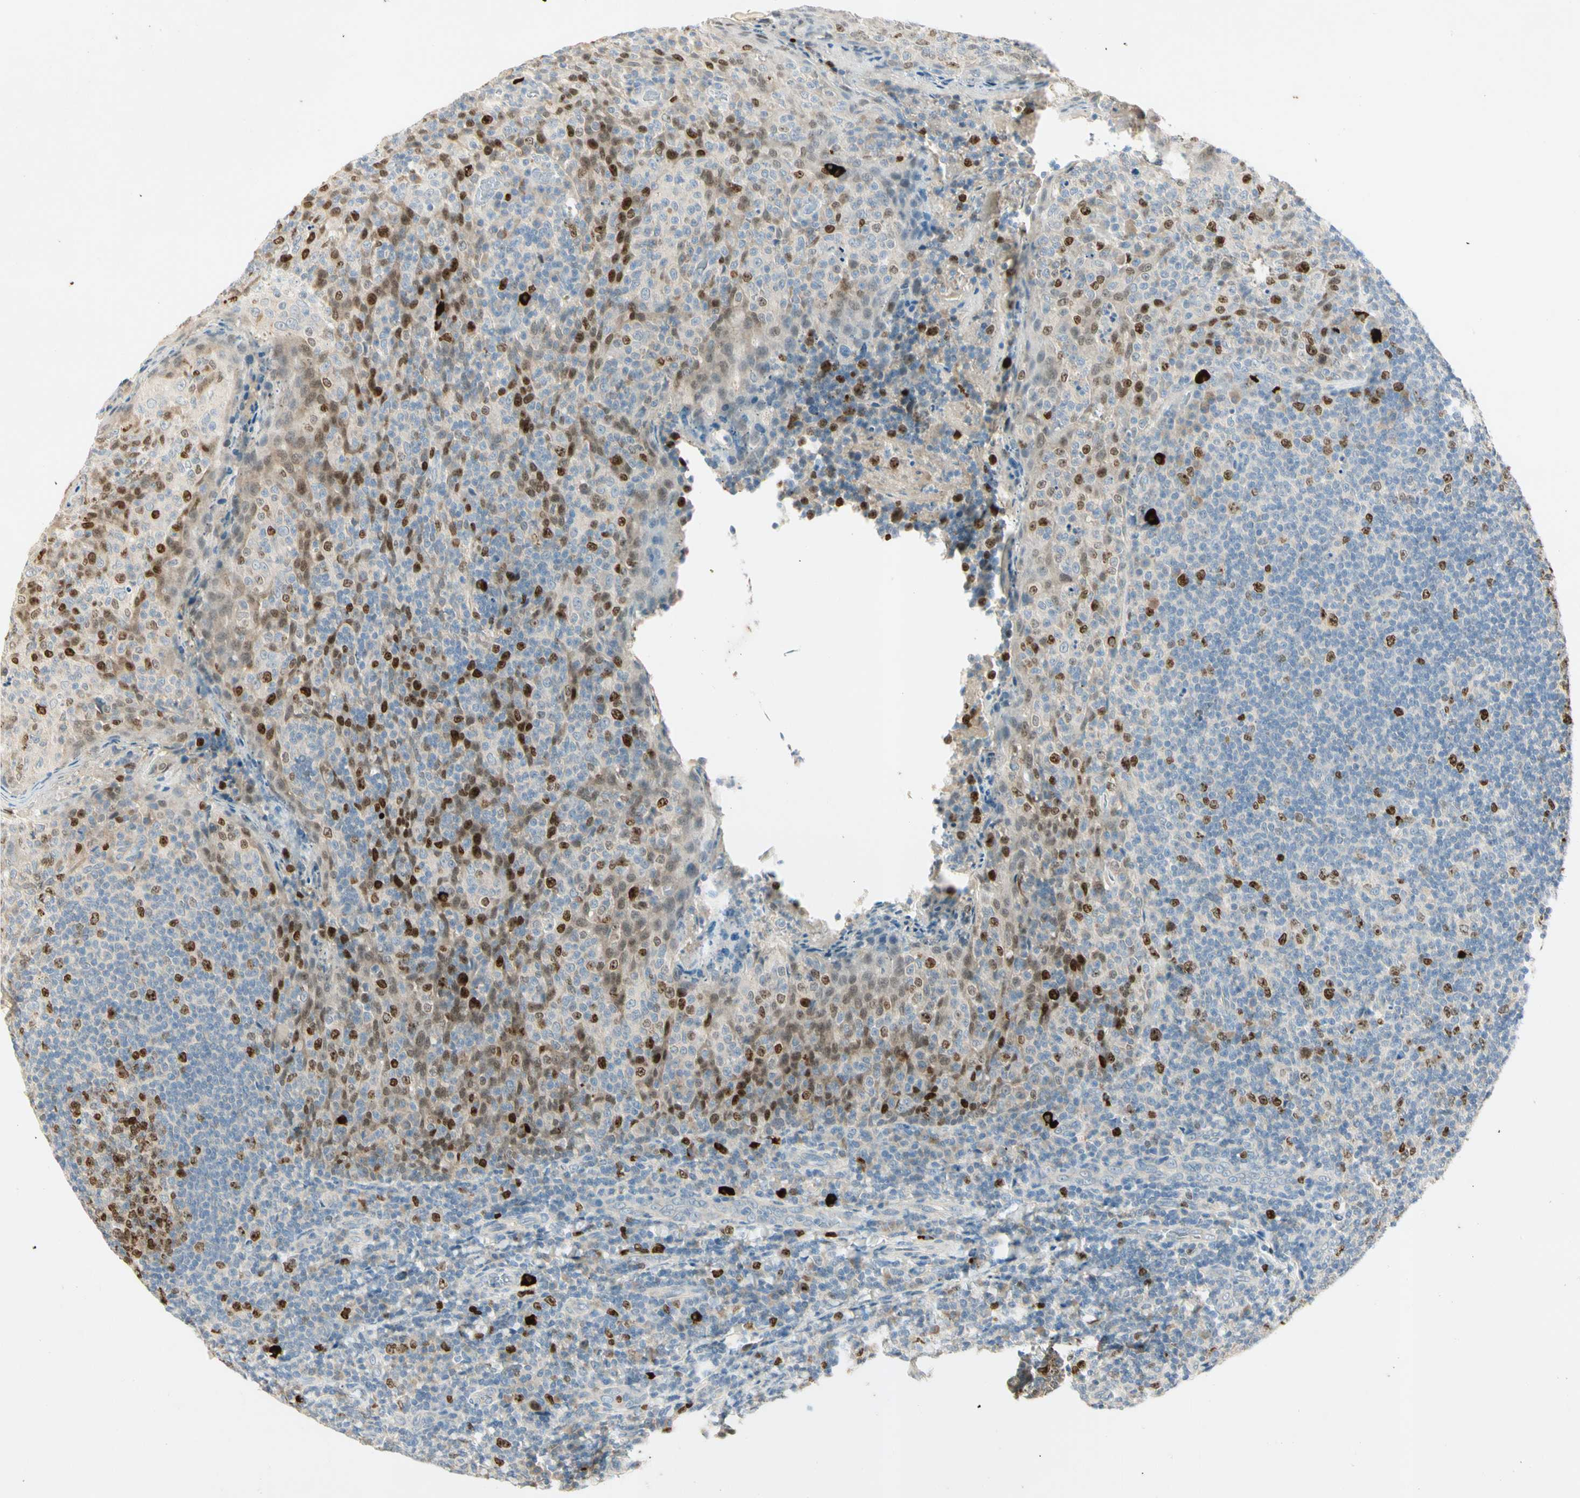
{"staining": {"intensity": "strong", "quantity": "<25%", "location": "nuclear"}, "tissue": "tonsil", "cell_type": "Germinal center cells", "image_type": "normal", "snomed": [{"axis": "morphology", "description": "Normal tissue, NOS"}, {"axis": "topography", "description": "Tonsil"}], "caption": "The histopathology image reveals immunohistochemical staining of unremarkable tonsil. There is strong nuclear positivity is present in about <25% of germinal center cells.", "gene": "PITX1", "patient": {"sex": "male", "age": 17}}